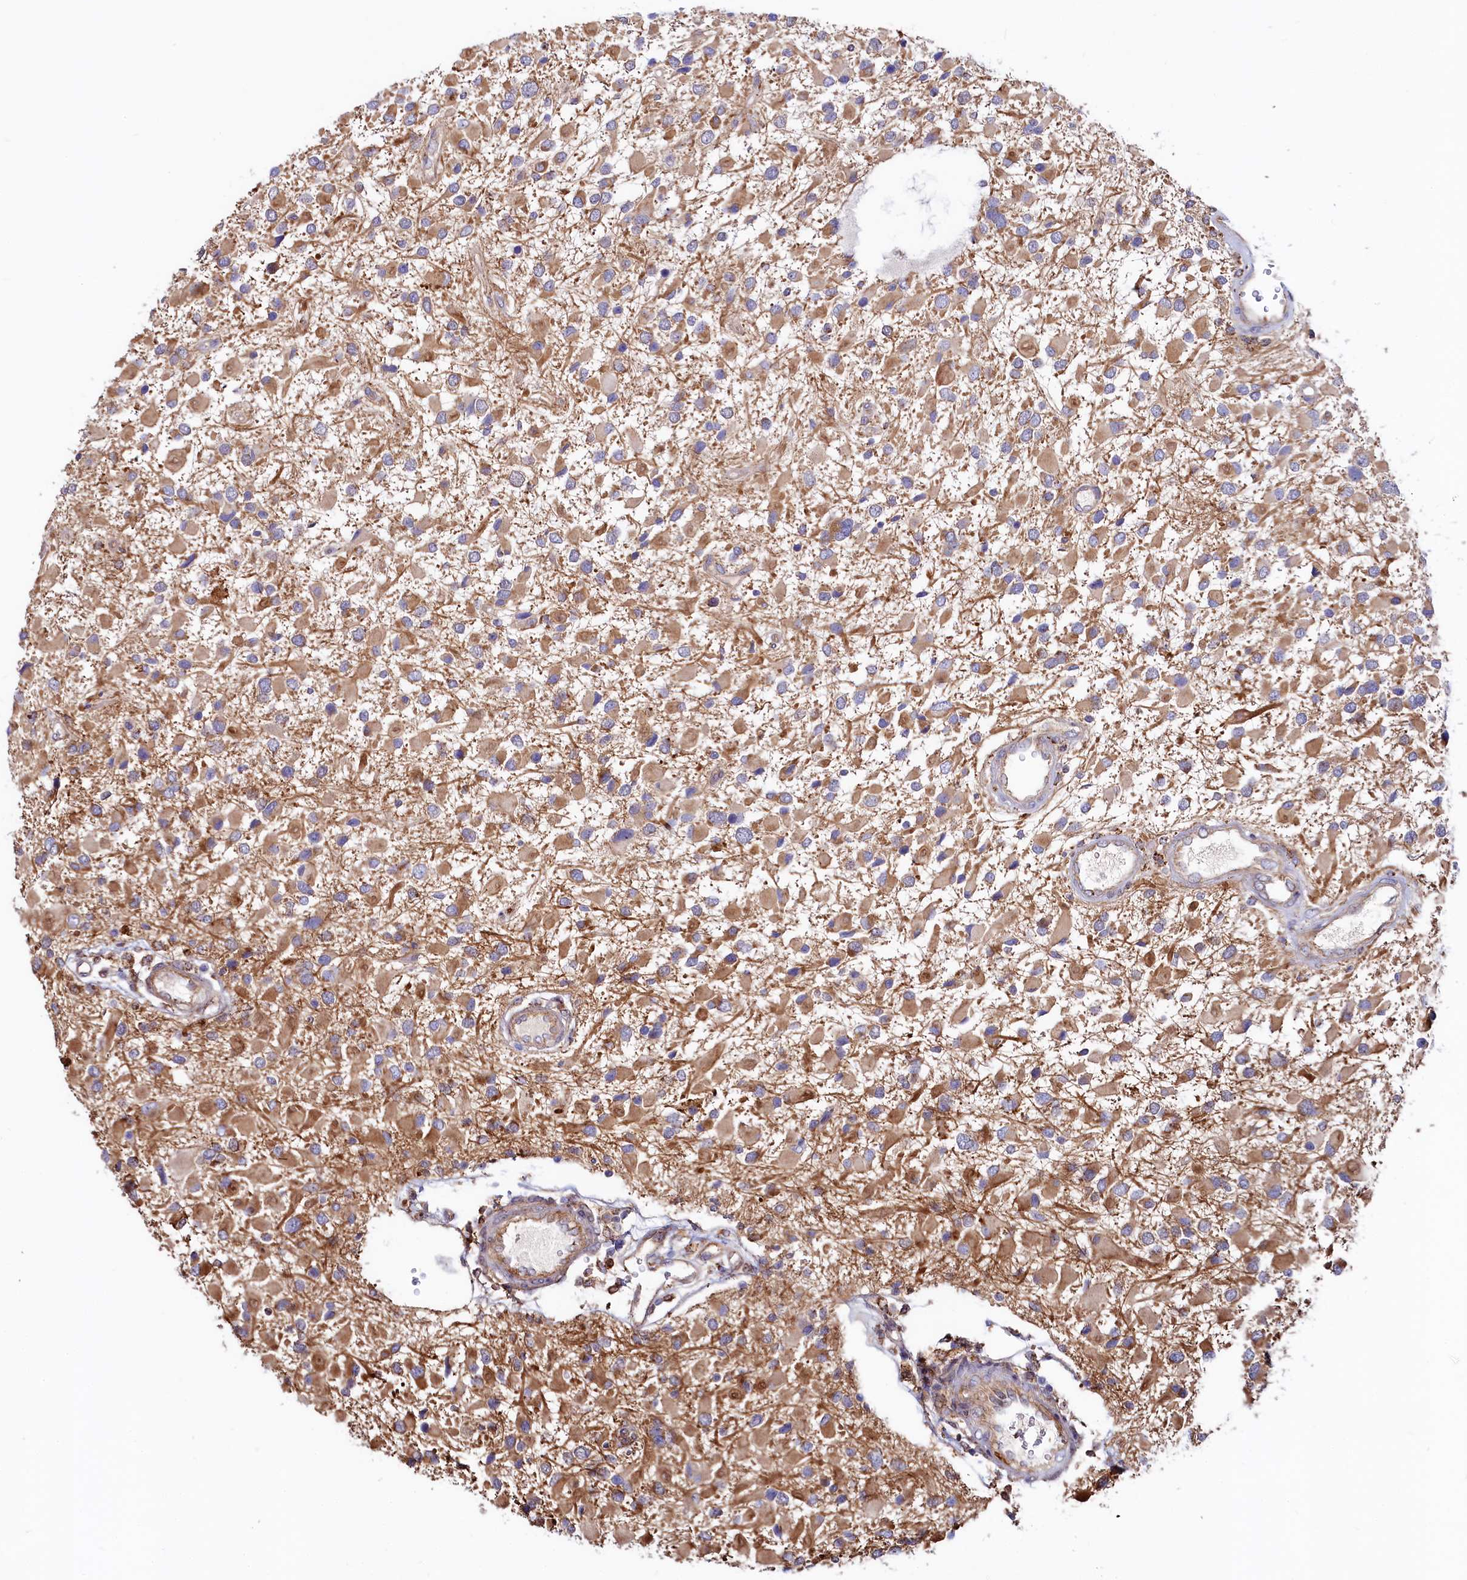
{"staining": {"intensity": "moderate", "quantity": "25%-75%", "location": "cytoplasmic/membranous"}, "tissue": "glioma", "cell_type": "Tumor cells", "image_type": "cancer", "snomed": [{"axis": "morphology", "description": "Glioma, malignant, High grade"}, {"axis": "topography", "description": "Brain"}], "caption": "Protein staining of glioma tissue reveals moderate cytoplasmic/membranous expression in about 25%-75% of tumor cells.", "gene": "ASTE1", "patient": {"sex": "male", "age": 53}}